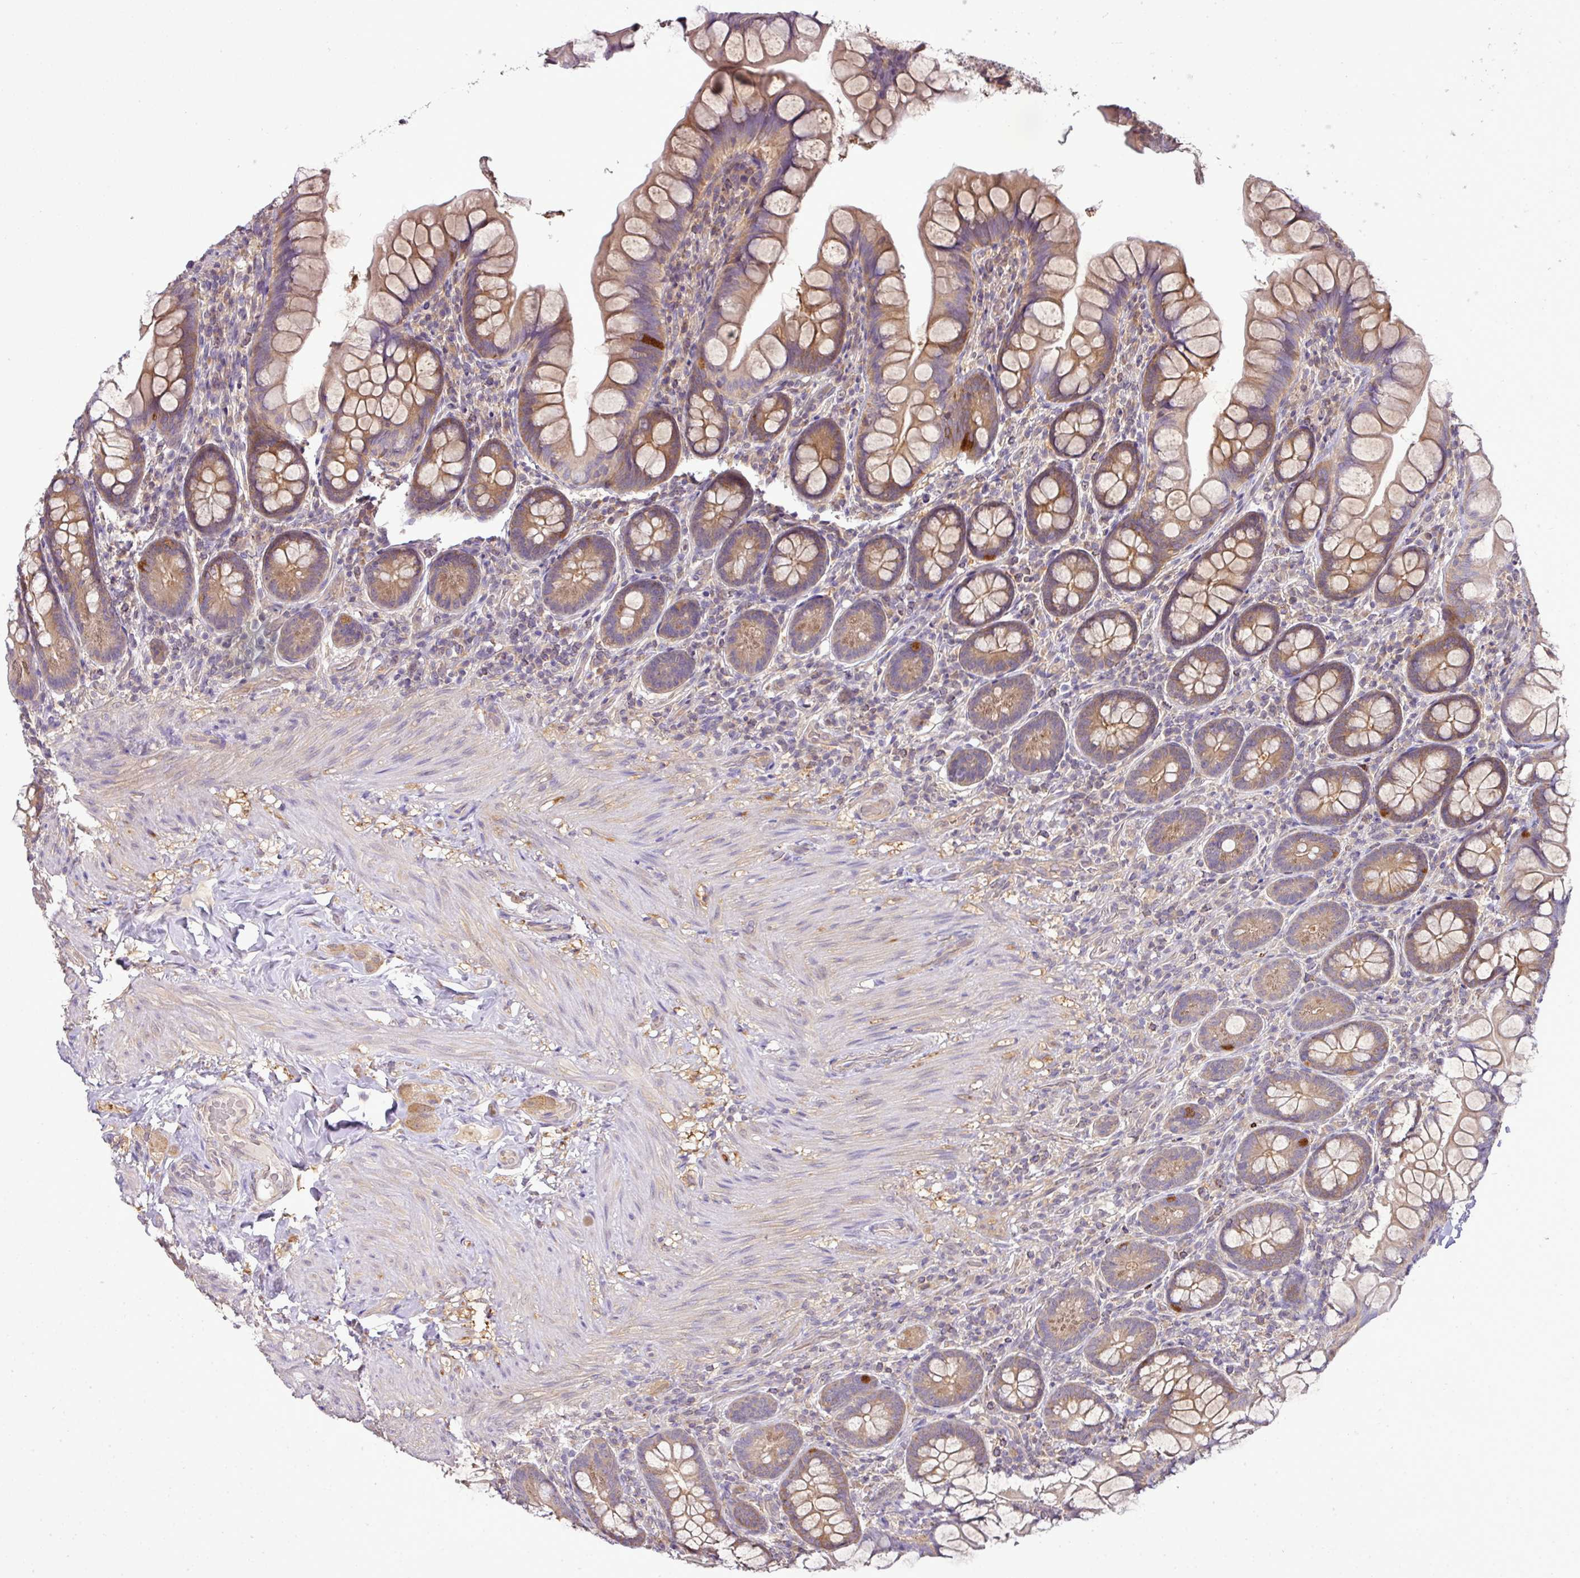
{"staining": {"intensity": "moderate", "quantity": "25%-75%", "location": "cytoplasmic/membranous"}, "tissue": "small intestine", "cell_type": "Glandular cells", "image_type": "normal", "snomed": [{"axis": "morphology", "description": "Normal tissue, NOS"}, {"axis": "topography", "description": "Small intestine"}], "caption": "A high-resolution image shows IHC staining of normal small intestine, which shows moderate cytoplasmic/membranous expression in about 25%-75% of glandular cells.", "gene": "TMEM107", "patient": {"sex": "male", "age": 70}}